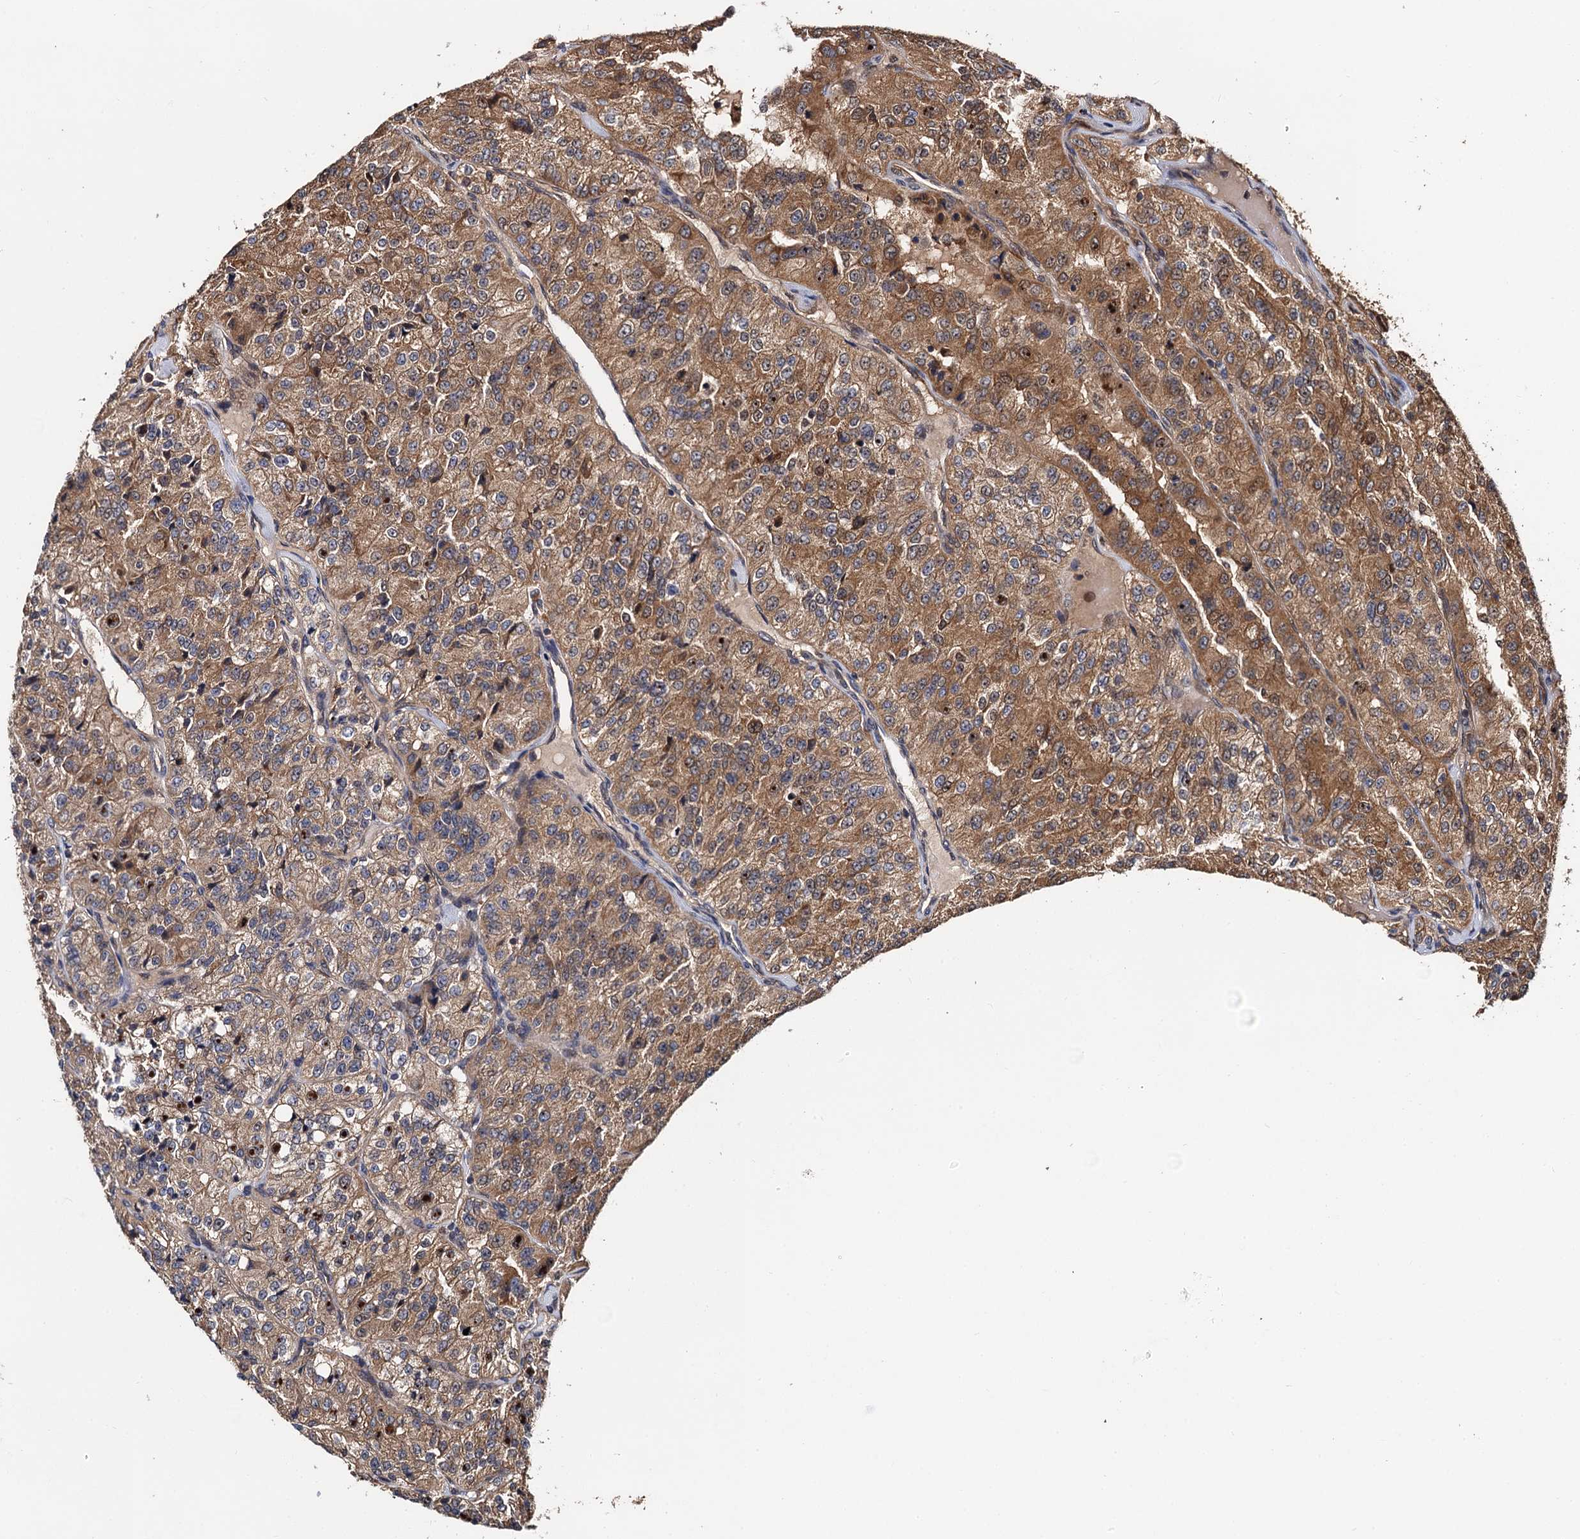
{"staining": {"intensity": "moderate", "quantity": ">75%", "location": "cytoplasmic/membranous"}, "tissue": "renal cancer", "cell_type": "Tumor cells", "image_type": "cancer", "snomed": [{"axis": "morphology", "description": "Adenocarcinoma, NOS"}, {"axis": "topography", "description": "Kidney"}], "caption": "Adenocarcinoma (renal) stained with DAB immunohistochemistry displays medium levels of moderate cytoplasmic/membranous positivity in about >75% of tumor cells. (Brightfield microscopy of DAB IHC at high magnification).", "gene": "MIER2", "patient": {"sex": "female", "age": 63}}